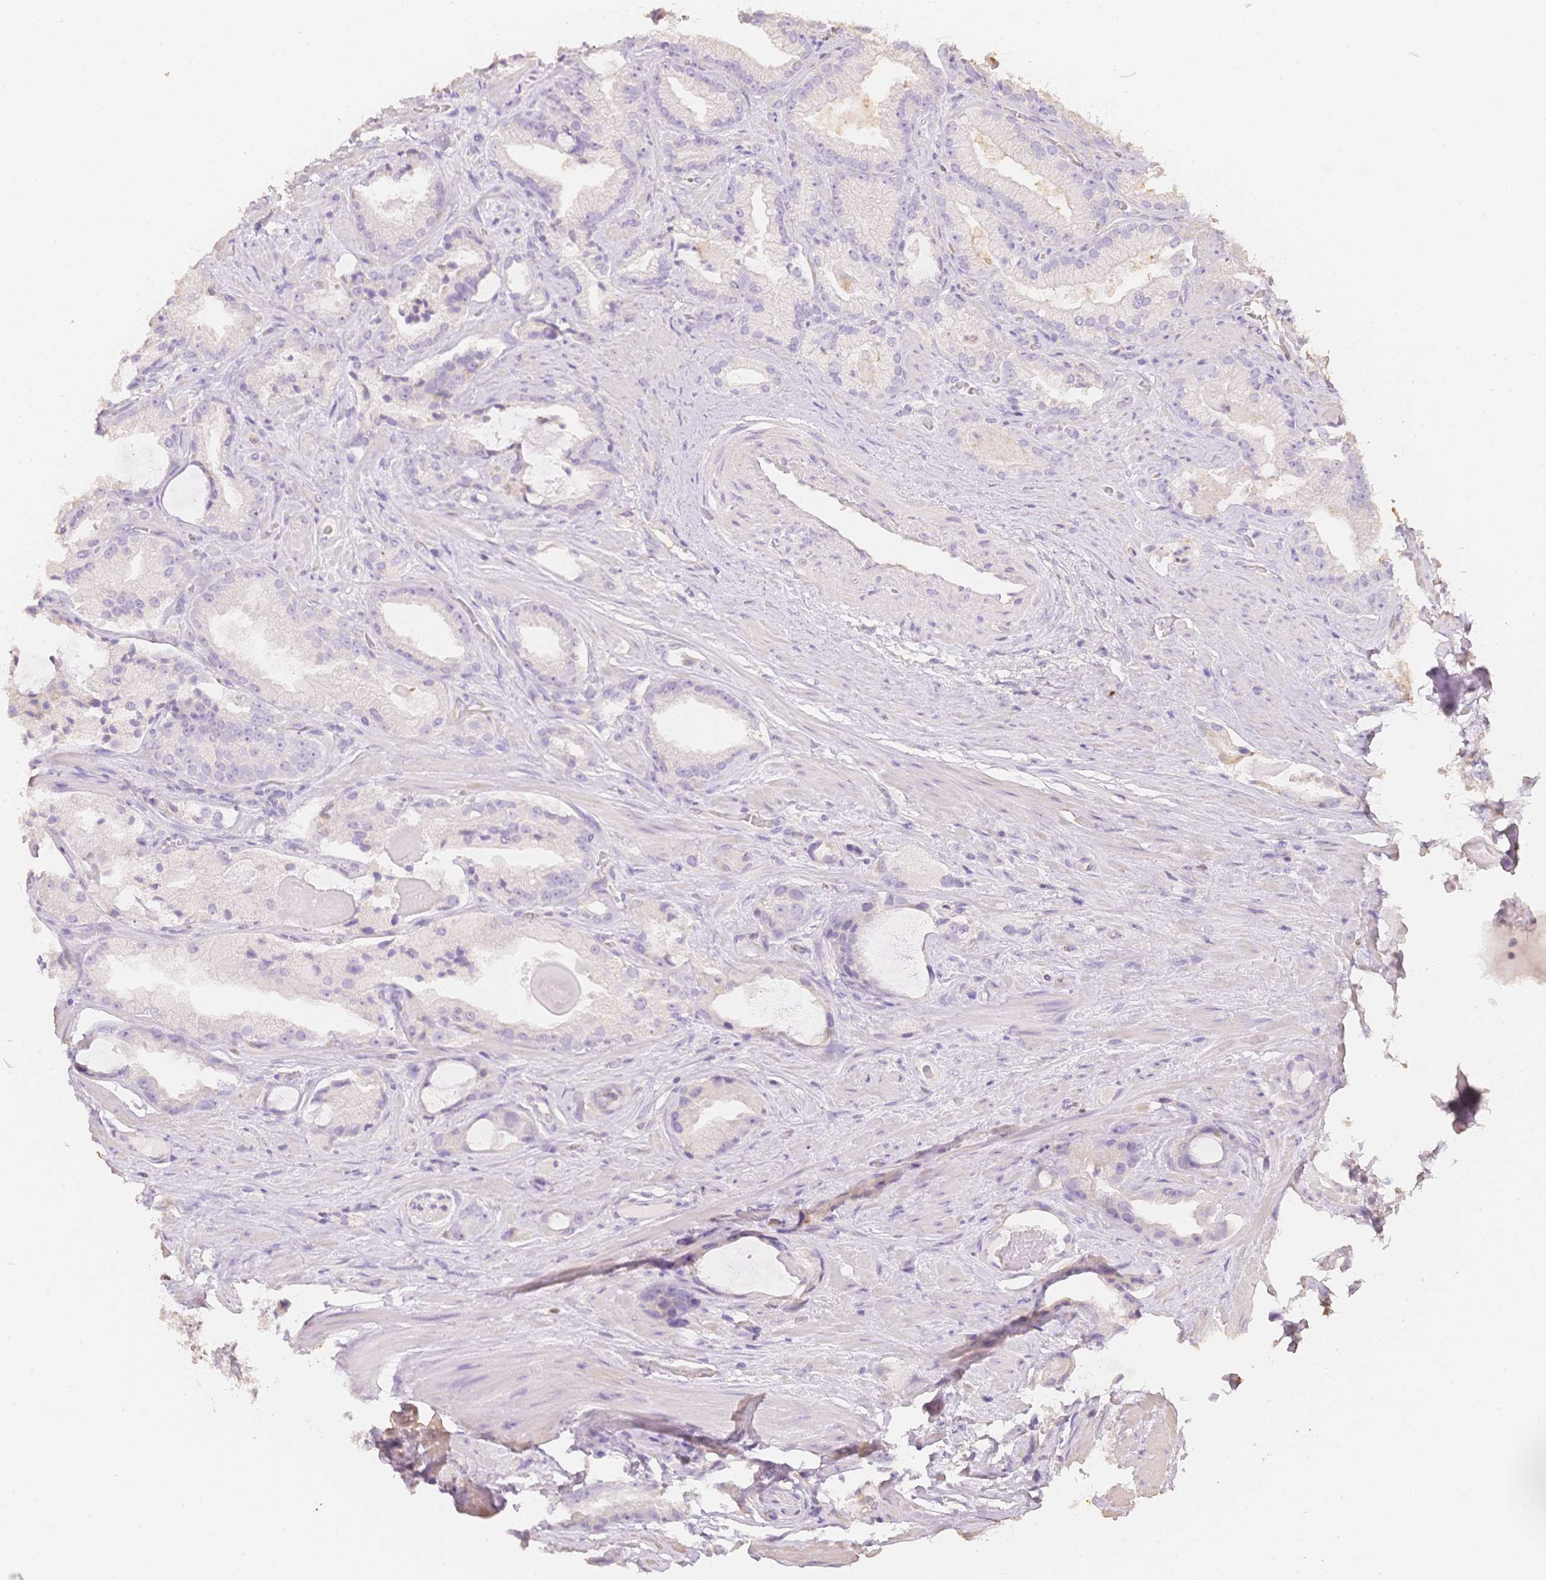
{"staining": {"intensity": "negative", "quantity": "none", "location": "none"}, "tissue": "prostate cancer", "cell_type": "Tumor cells", "image_type": "cancer", "snomed": [{"axis": "morphology", "description": "Adenocarcinoma, High grade"}, {"axis": "topography", "description": "Prostate"}], "caption": "High magnification brightfield microscopy of adenocarcinoma (high-grade) (prostate) stained with DAB (brown) and counterstained with hematoxylin (blue): tumor cells show no significant expression. The staining is performed using DAB brown chromogen with nuclei counter-stained in using hematoxylin.", "gene": "MBOAT7", "patient": {"sex": "male", "age": 68}}